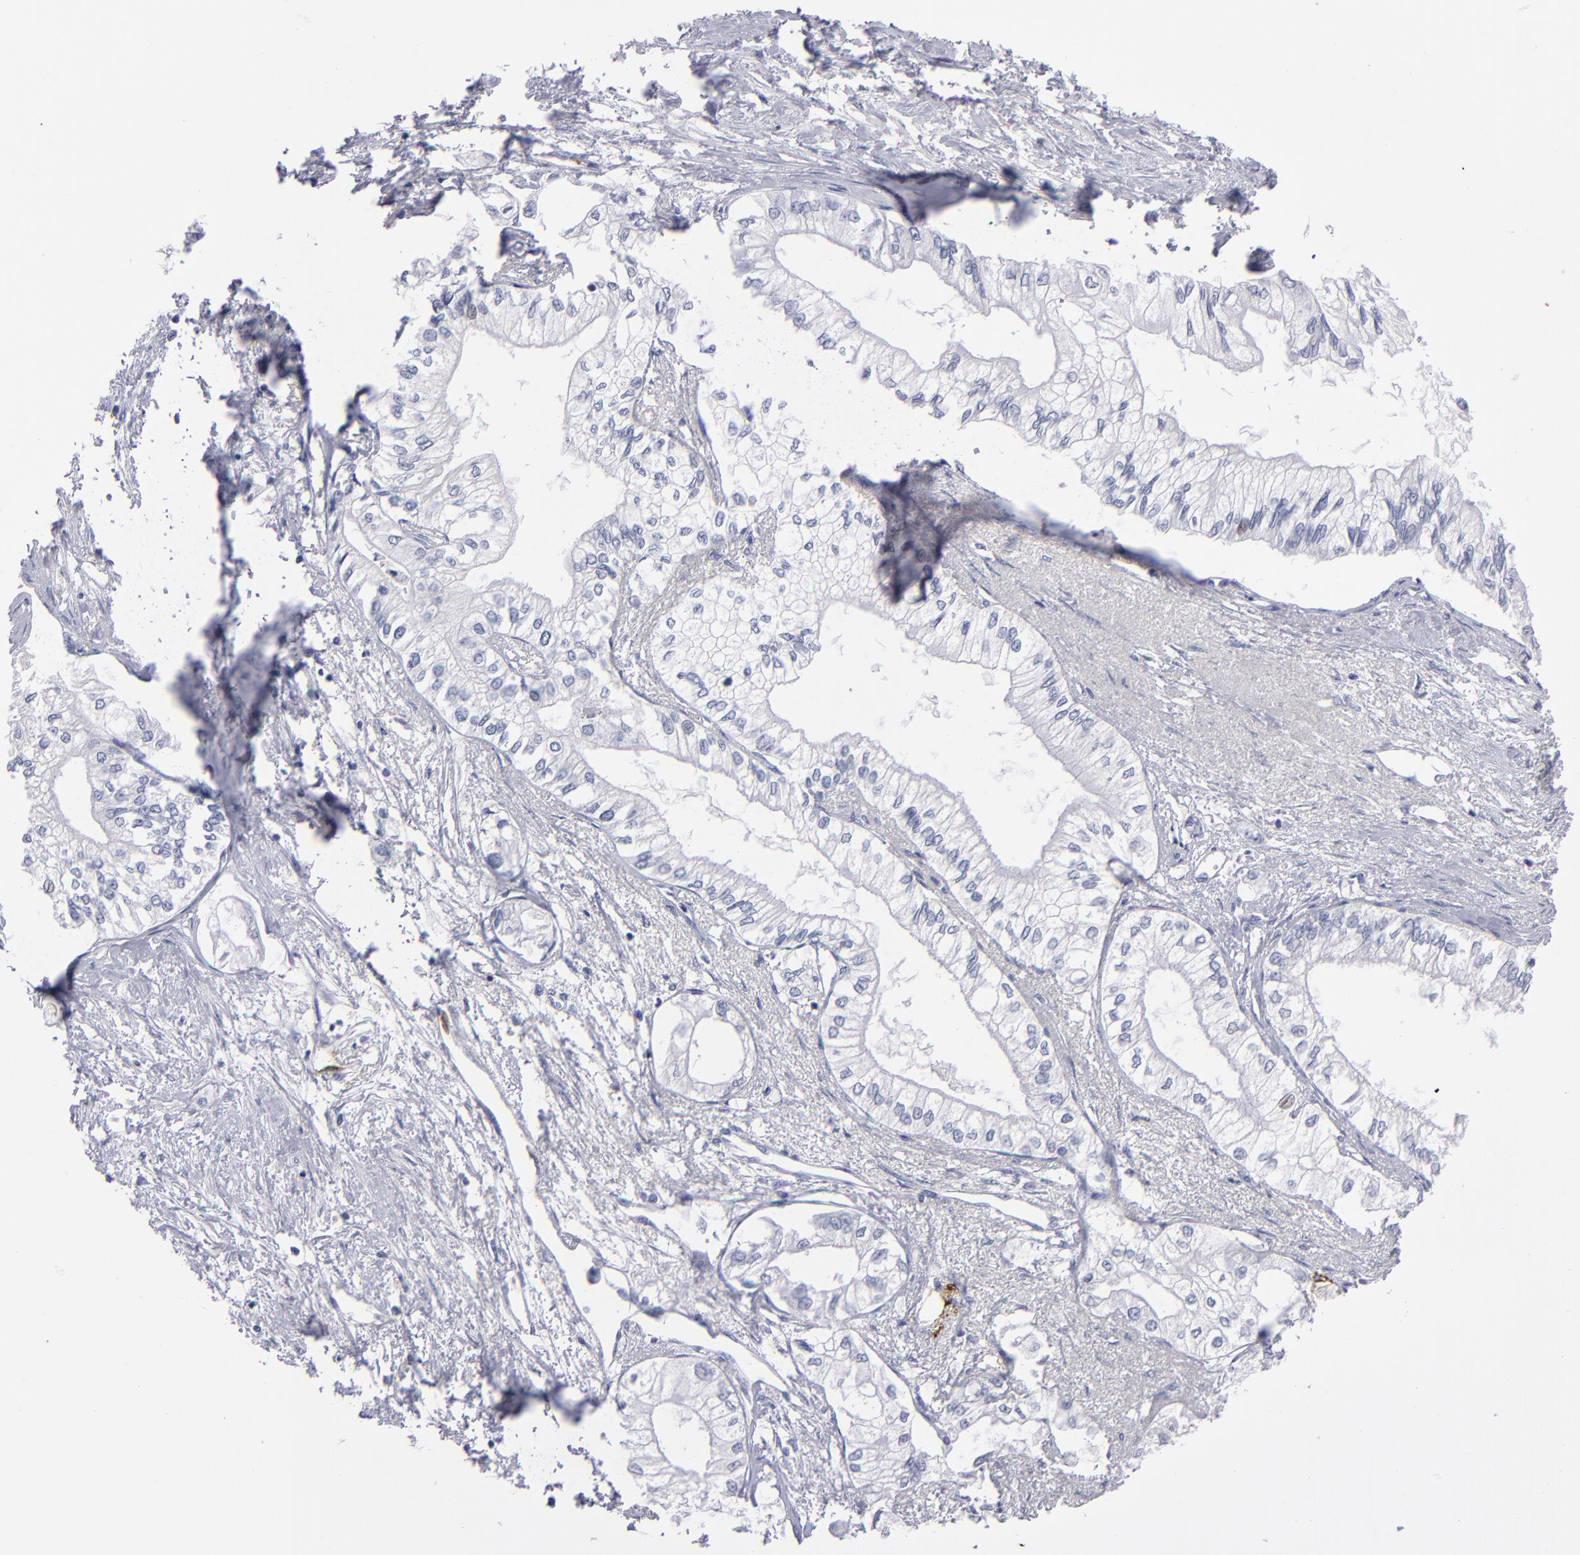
{"staining": {"intensity": "negative", "quantity": "none", "location": "none"}, "tissue": "pancreatic cancer", "cell_type": "Tumor cells", "image_type": "cancer", "snomed": [{"axis": "morphology", "description": "Adenocarcinoma, NOS"}, {"axis": "topography", "description": "Pancreas"}], "caption": "Immunohistochemistry (IHC) photomicrograph of pancreatic cancer (adenocarcinoma) stained for a protein (brown), which exhibits no expression in tumor cells. (DAB (3,3'-diaminobenzidine) immunohistochemistry with hematoxylin counter stain).", "gene": "FABP4", "patient": {"sex": "male", "age": 79}}